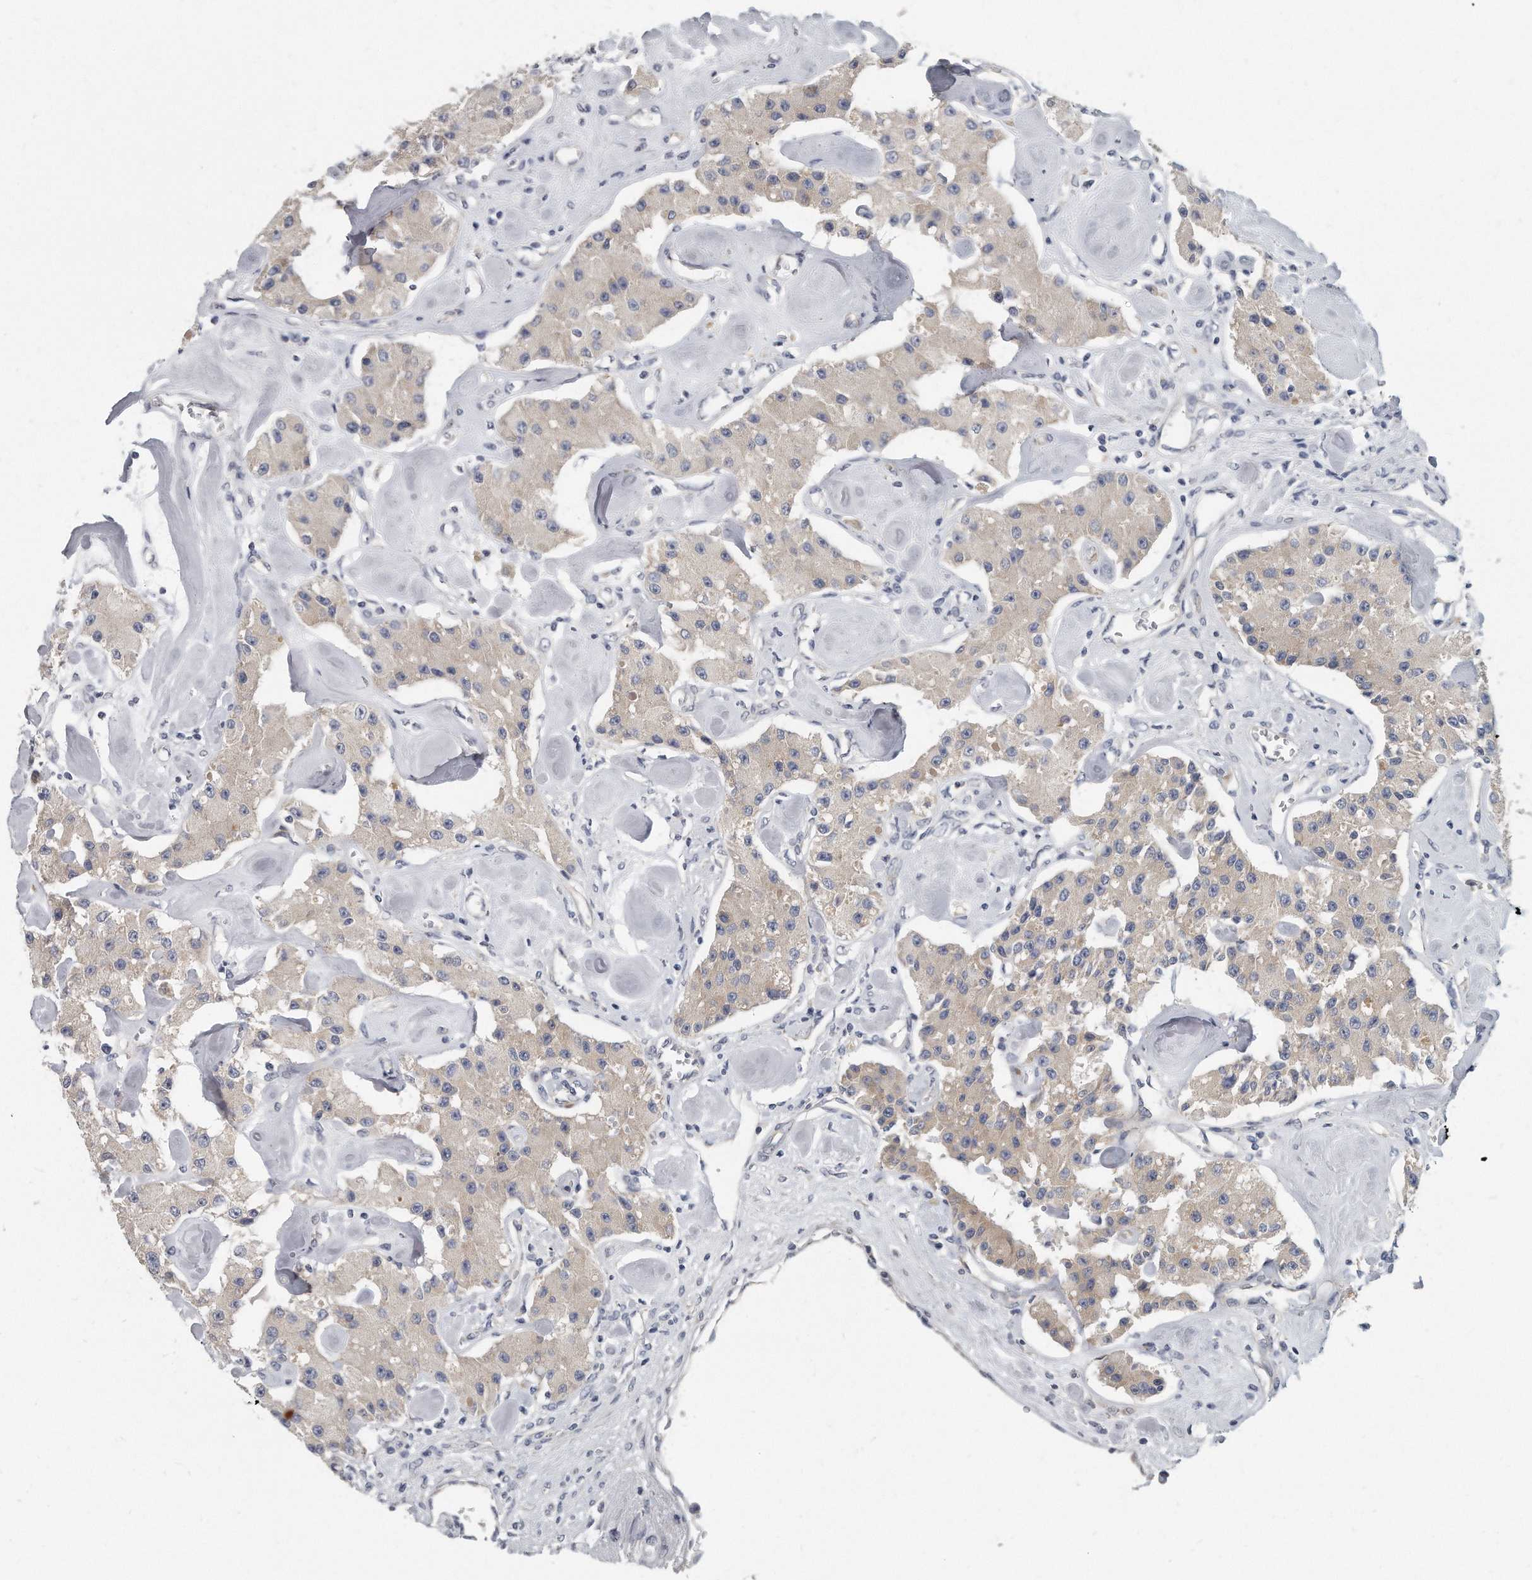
{"staining": {"intensity": "weak", "quantity": "<25%", "location": "cytoplasmic/membranous"}, "tissue": "carcinoid", "cell_type": "Tumor cells", "image_type": "cancer", "snomed": [{"axis": "morphology", "description": "Carcinoid, malignant, NOS"}, {"axis": "topography", "description": "Pancreas"}], "caption": "Tumor cells are negative for protein expression in human carcinoid (malignant).", "gene": "PLEKHA6", "patient": {"sex": "male", "age": 41}}